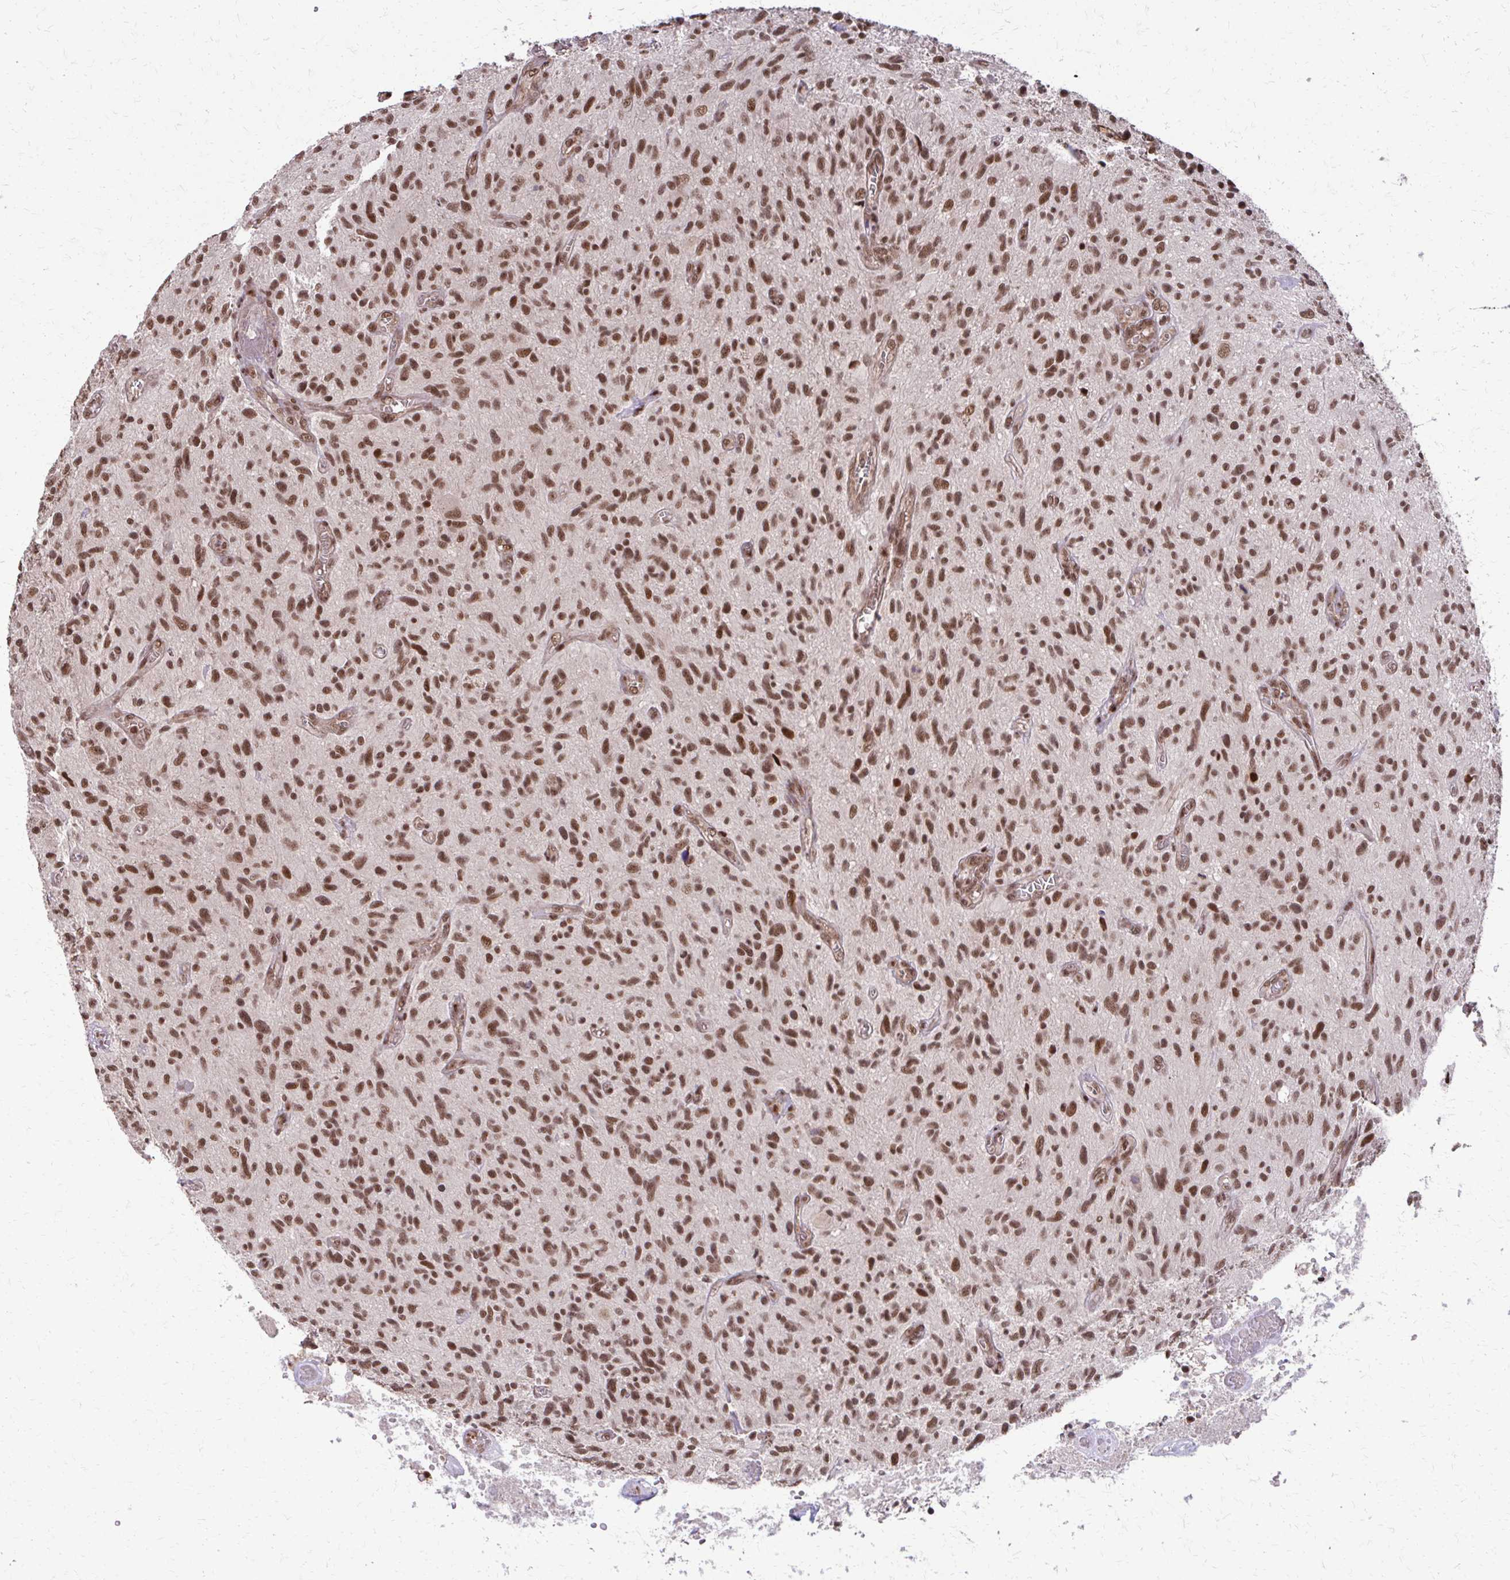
{"staining": {"intensity": "moderate", "quantity": ">75%", "location": "nuclear"}, "tissue": "glioma", "cell_type": "Tumor cells", "image_type": "cancer", "snomed": [{"axis": "morphology", "description": "Glioma, malignant, High grade"}, {"axis": "topography", "description": "Brain"}], "caption": "Protein expression analysis of human high-grade glioma (malignant) reveals moderate nuclear positivity in approximately >75% of tumor cells. (DAB (3,3'-diaminobenzidine) = brown stain, brightfield microscopy at high magnification).", "gene": "SS18", "patient": {"sex": "male", "age": 75}}